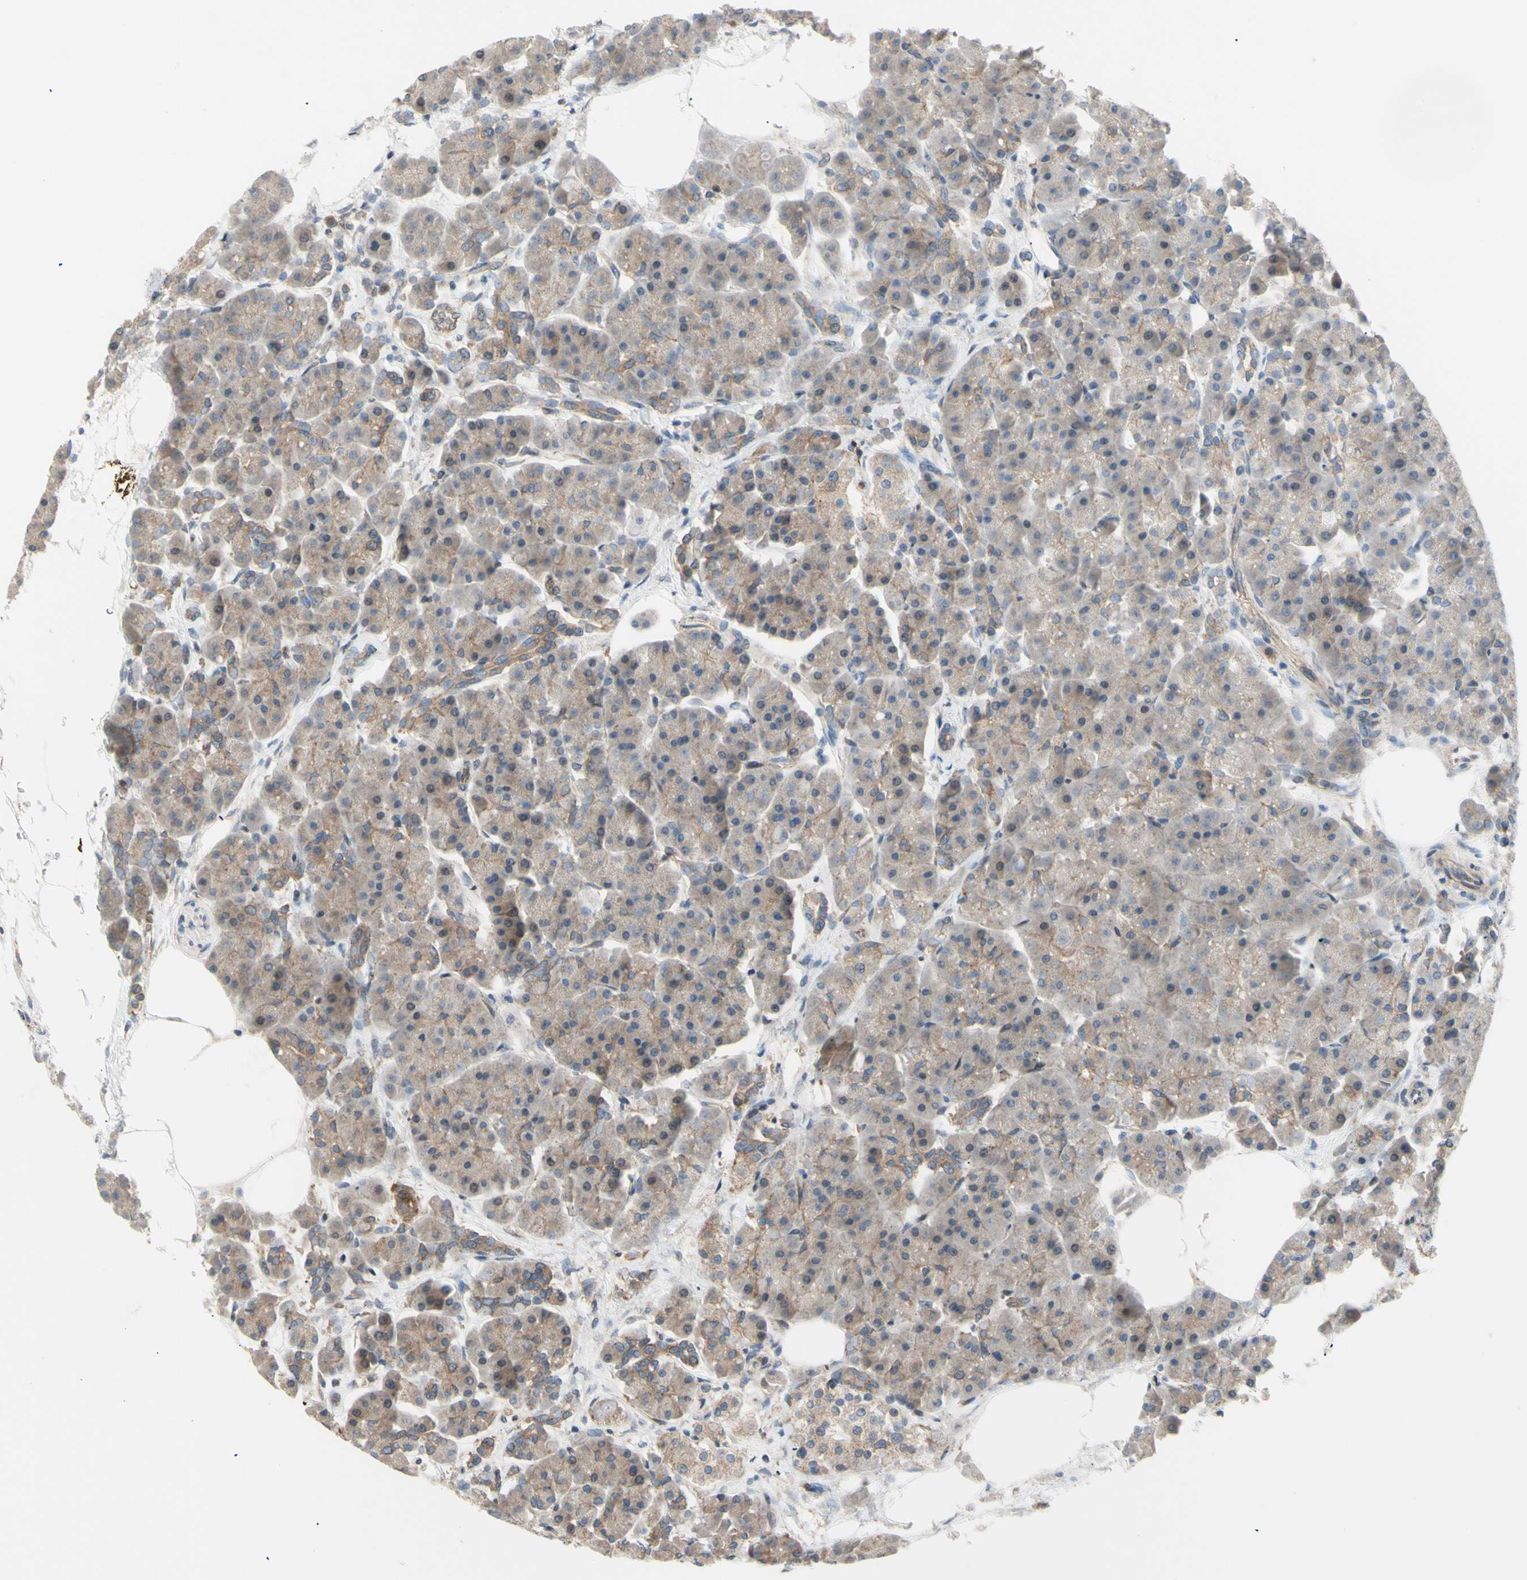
{"staining": {"intensity": "weak", "quantity": ">75%", "location": "cytoplasmic/membranous"}, "tissue": "pancreas", "cell_type": "Exocrine glandular cells", "image_type": "normal", "snomed": [{"axis": "morphology", "description": "Normal tissue, NOS"}, {"axis": "topography", "description": "Pancreas"}], "caption": "Pancreas stained with immunohistochemistry shows weak cytoplasmic/membranous positivity in approximately >75% of exocrine glandular cells.", "gene": "DYNLRB1", "patient": {"sex": "female", "age": 70}}